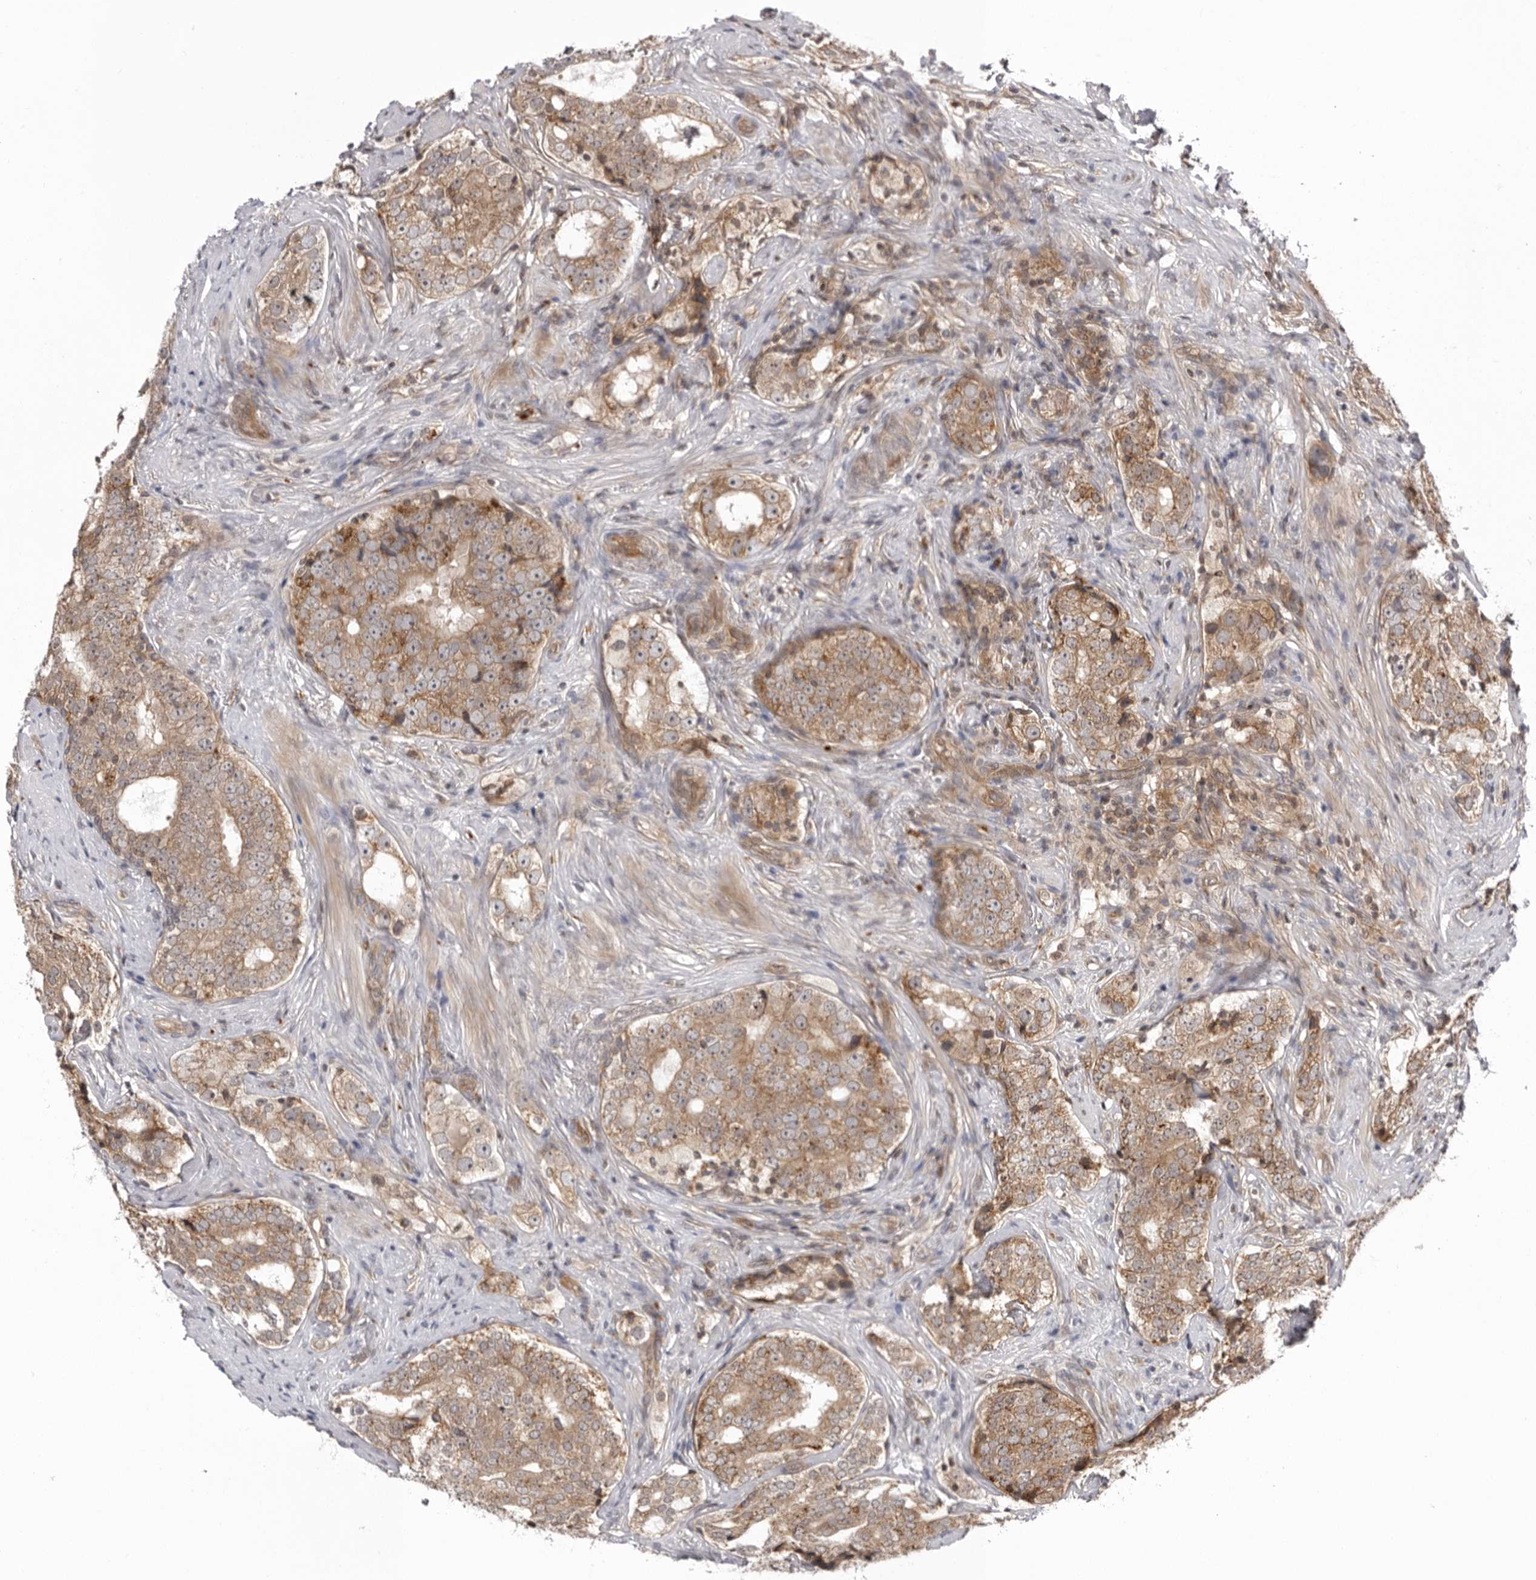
{"staining": {"intensity": "moderate", "quantity": ">75%", "location": "cytoplasmic/membranous"}, "tissue": "prostate cancer", "cell_type": "Tumor cells", "image_type": "cancer", "snomed": [{"axis": "morphology", "description": "Adenocarcinoma, High grade"}, {"axis": "topography", "description": "Prostate"}], "caption": "Tumor cells reveal moderate cytoplasmic/membranous expression in about >75% of cells in prostate cancer (adenocarcinoma (high-grade)).", "gene": "USP43", "patient": {"sex": "male", "age": 56}}